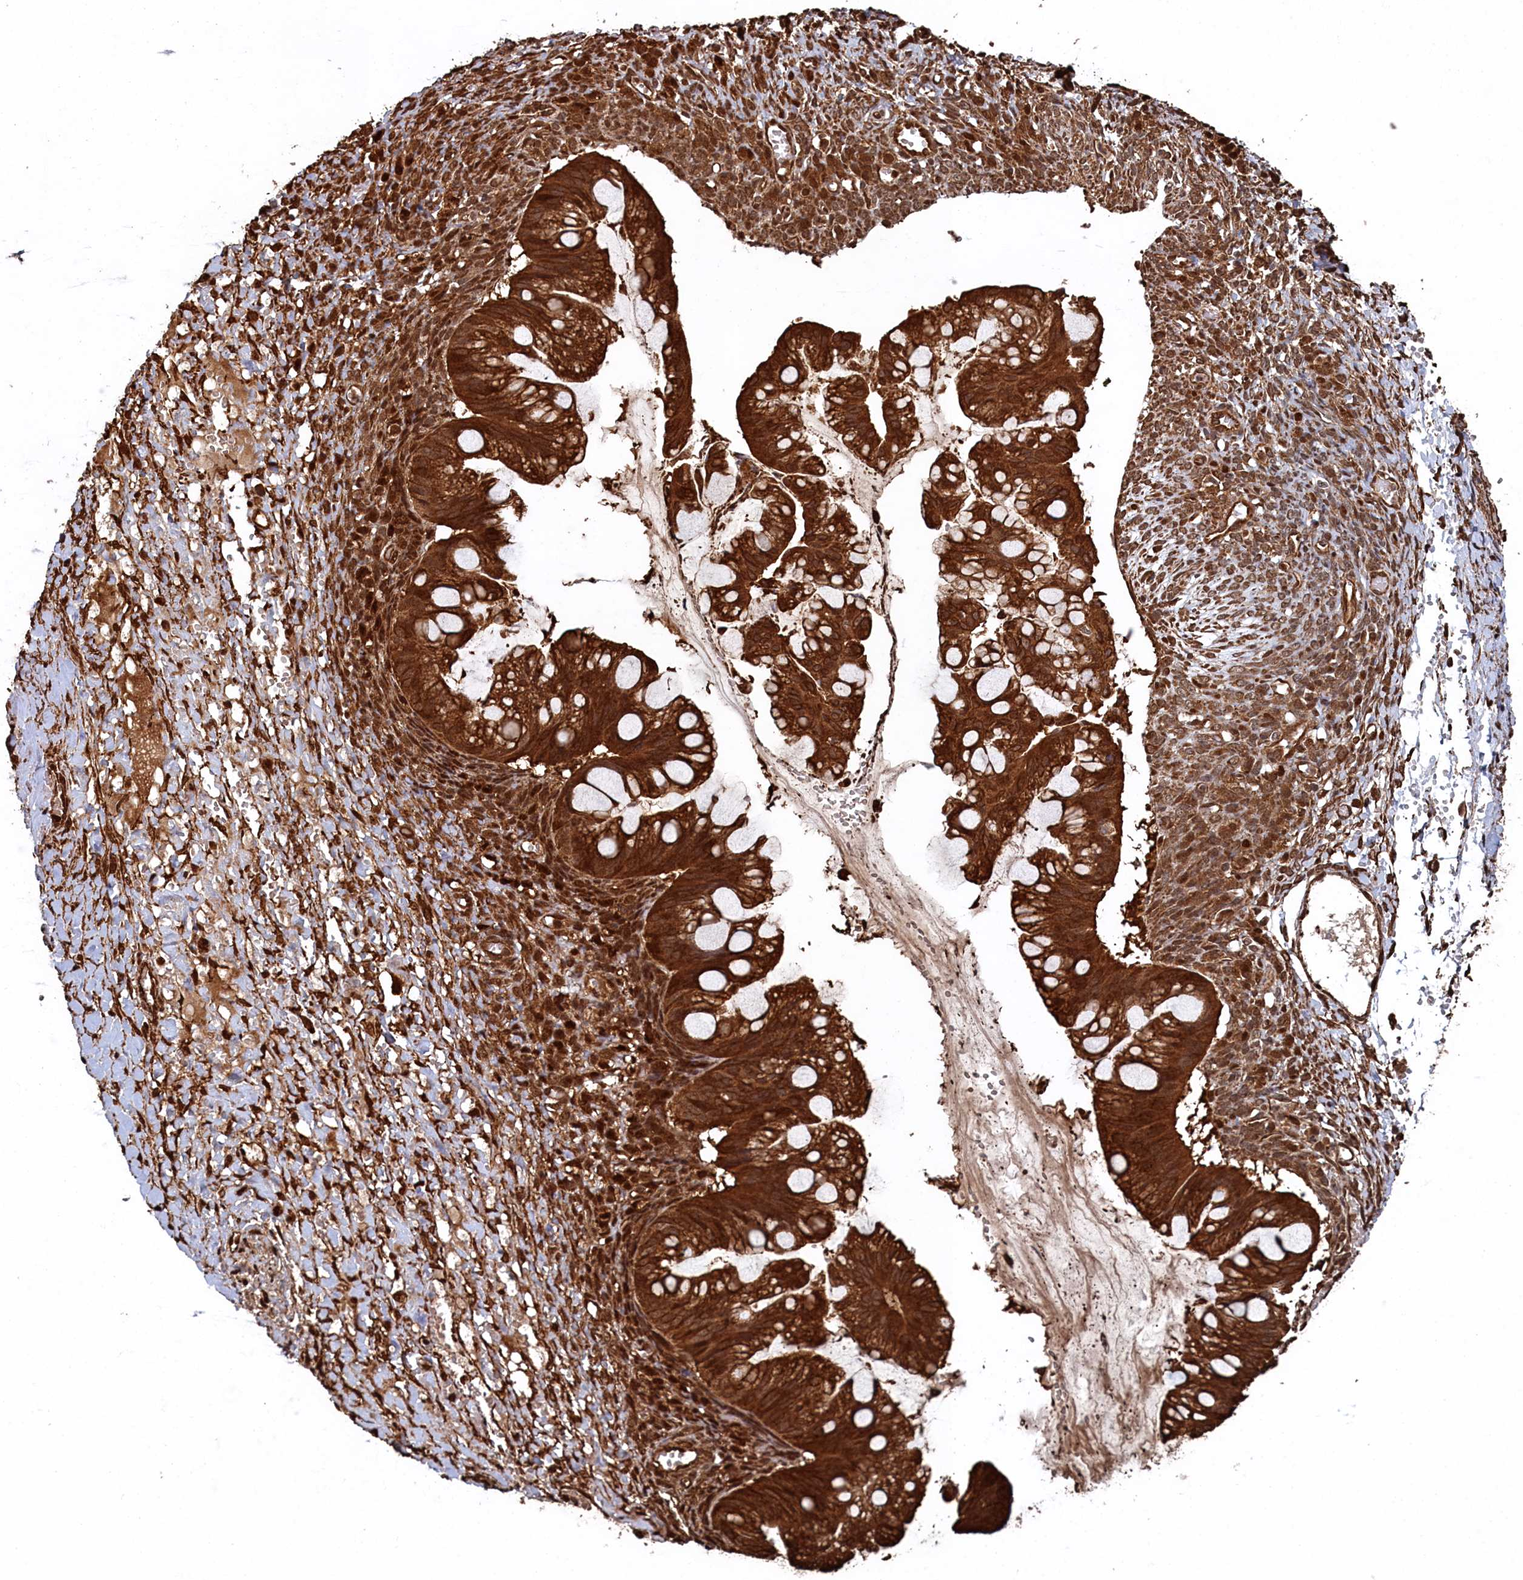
{"staining": {"intensity": "strong", "quantity": ">75%", "location": "cytoplasmic/membranous"}, "tissue": "ovarian cancer", "cell_type": "Tumor cells", "image_type": "cancer", "snomed": [{"axis": "morphology", "description": "Cystadenocarcinoma, mucinous, NOS"}, {"axis": "topography", "description": "Ovary"}], "caption": "Immunohistochemical staining of ovarian cancer (mucinous cystadenocarcinoma) shows high levels of strong cytoplasmic/membranous protein staining in about >75% of tumor cells.", "gene": "PIGN", "patient": {"sex": "female", "age": 73}}